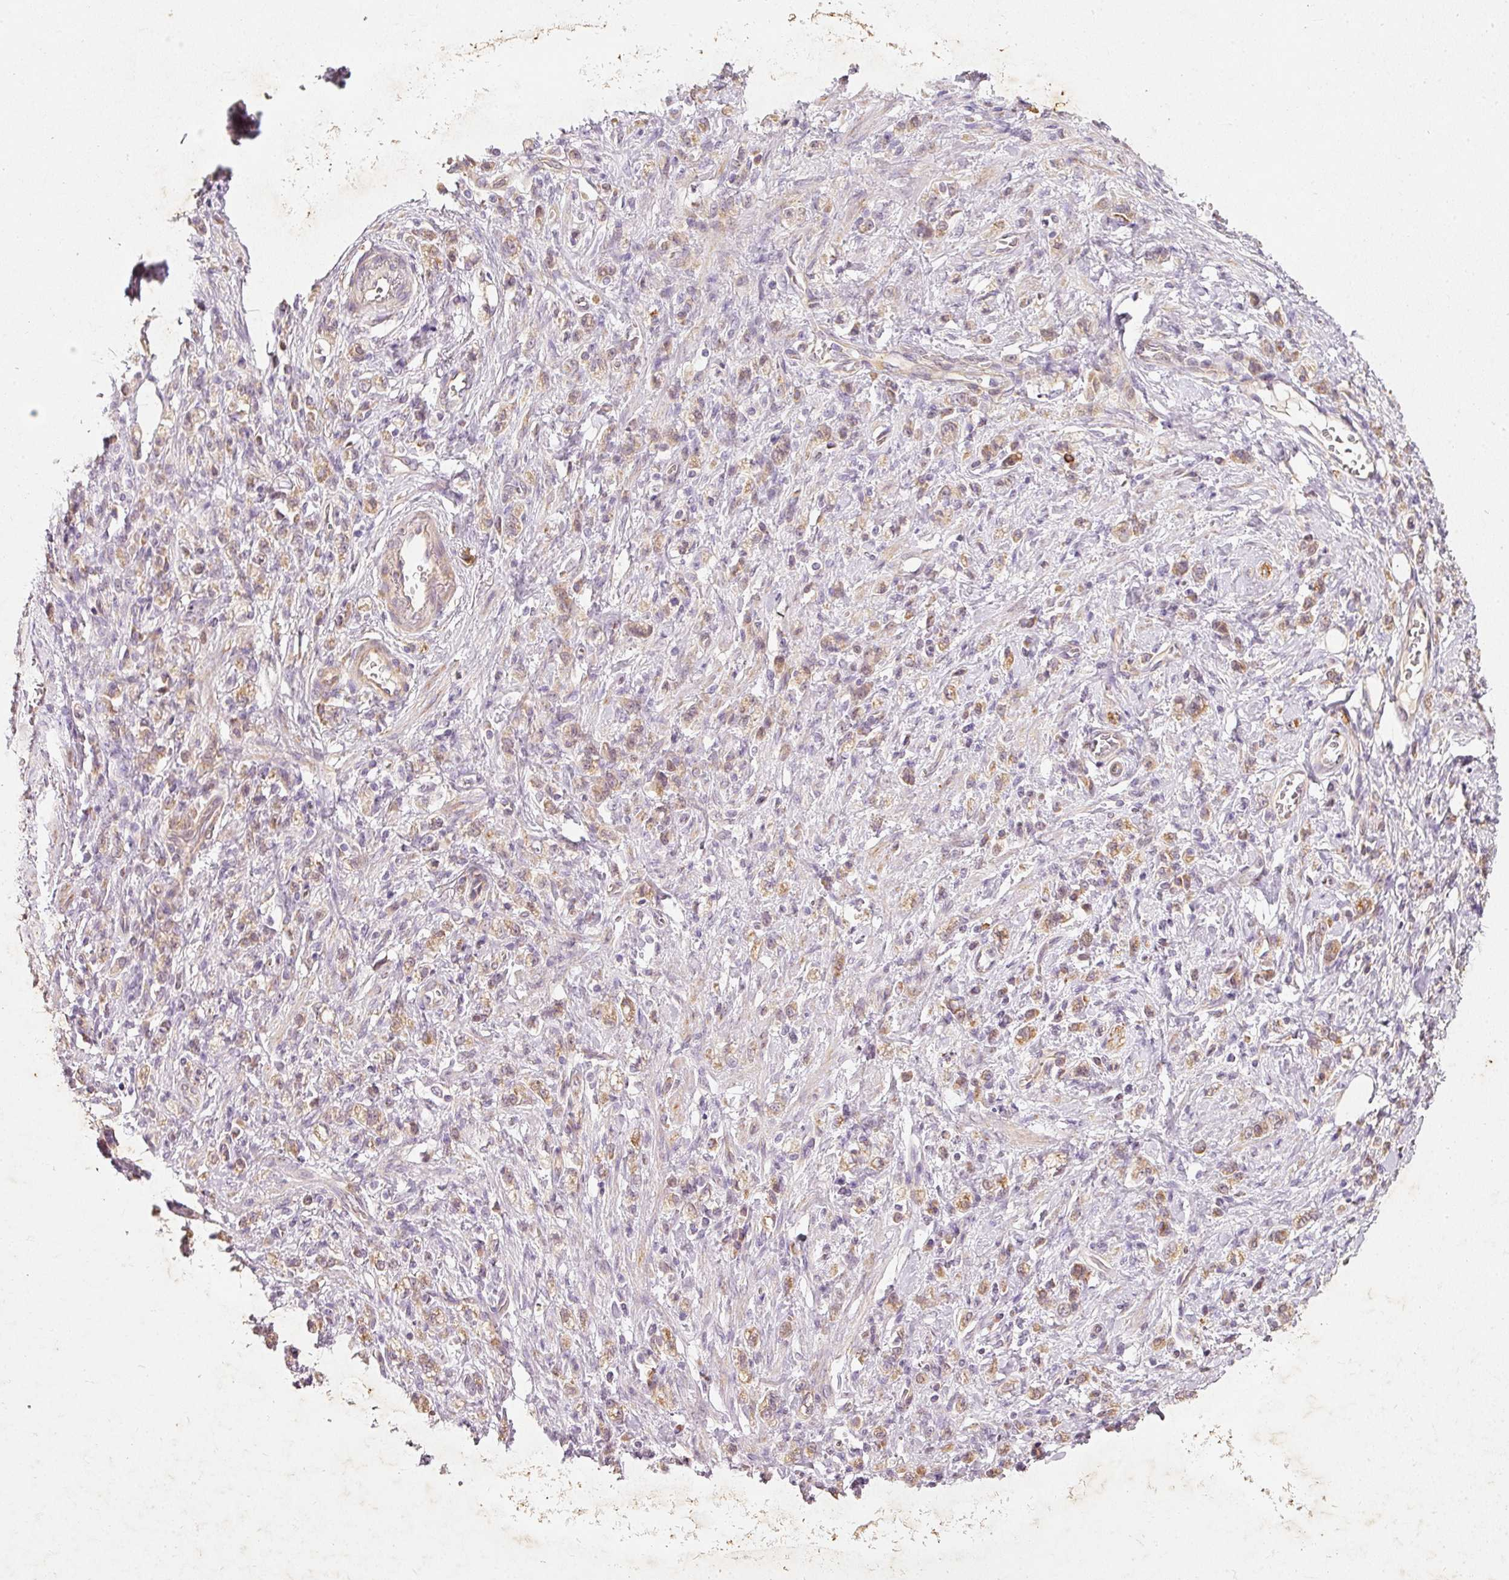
{"staining": {"intensity": "moderate", "quantity": ">75%", "location": "cytoplasmic/membranous"}, "tissue": "stomach cancer", "cell_type": "Tumor cells", "image_type": "cancer", "snomed": [{"axis": "morphology", "description": "Adenocarcinoma, NOS"}, {"axis": "topography", "description": "Stomach"}], "caption": "IHC (DAB) staining of stomach adenocarcinoma reveals moderate cytoplasmic/membranous protein expression in about >75% of tumor cells.", "gene": "RGL2", "patient": {"sex": "male", "age": 77}}